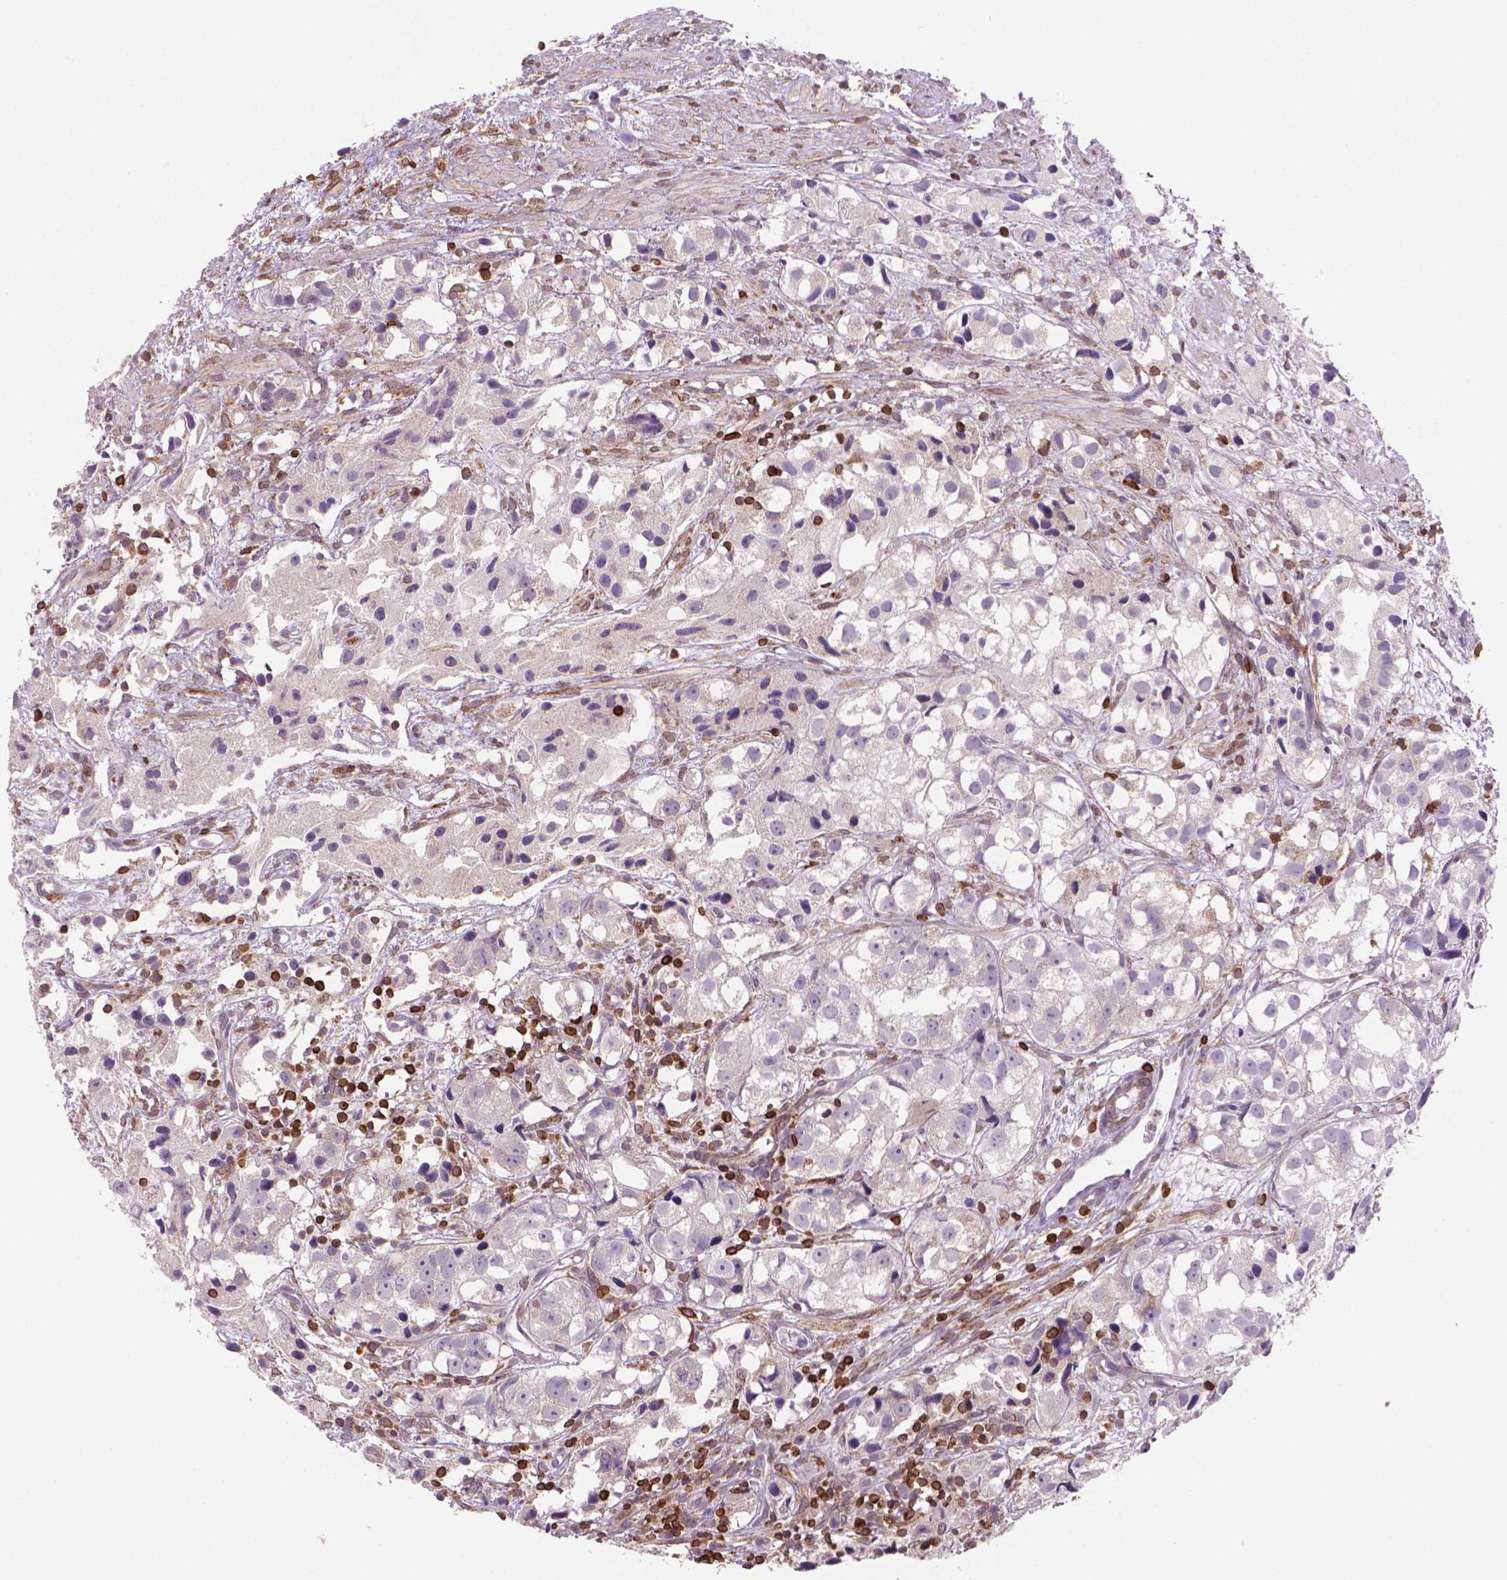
{"staining": {"intensity": "negative", "quantity": "none", "location": "none"}, "tissue": "prostate cancer", "cell_type": "Tumor cells", "image_type": "cancer", "snomed": [{"axis": "morphology", "description": "Adenocarcinoma, High grade"}, {"axis": "topography", "description": "Prostate"}], "caption": "DAB (3,3'-diaminobenzidine) immunohistochemical staining of adenocarcinoma (high-grade) (prostate) displays no significant staining in tumor cells.", "gene": "BCL2", "patient": {"sex": "male", "age": 68}}